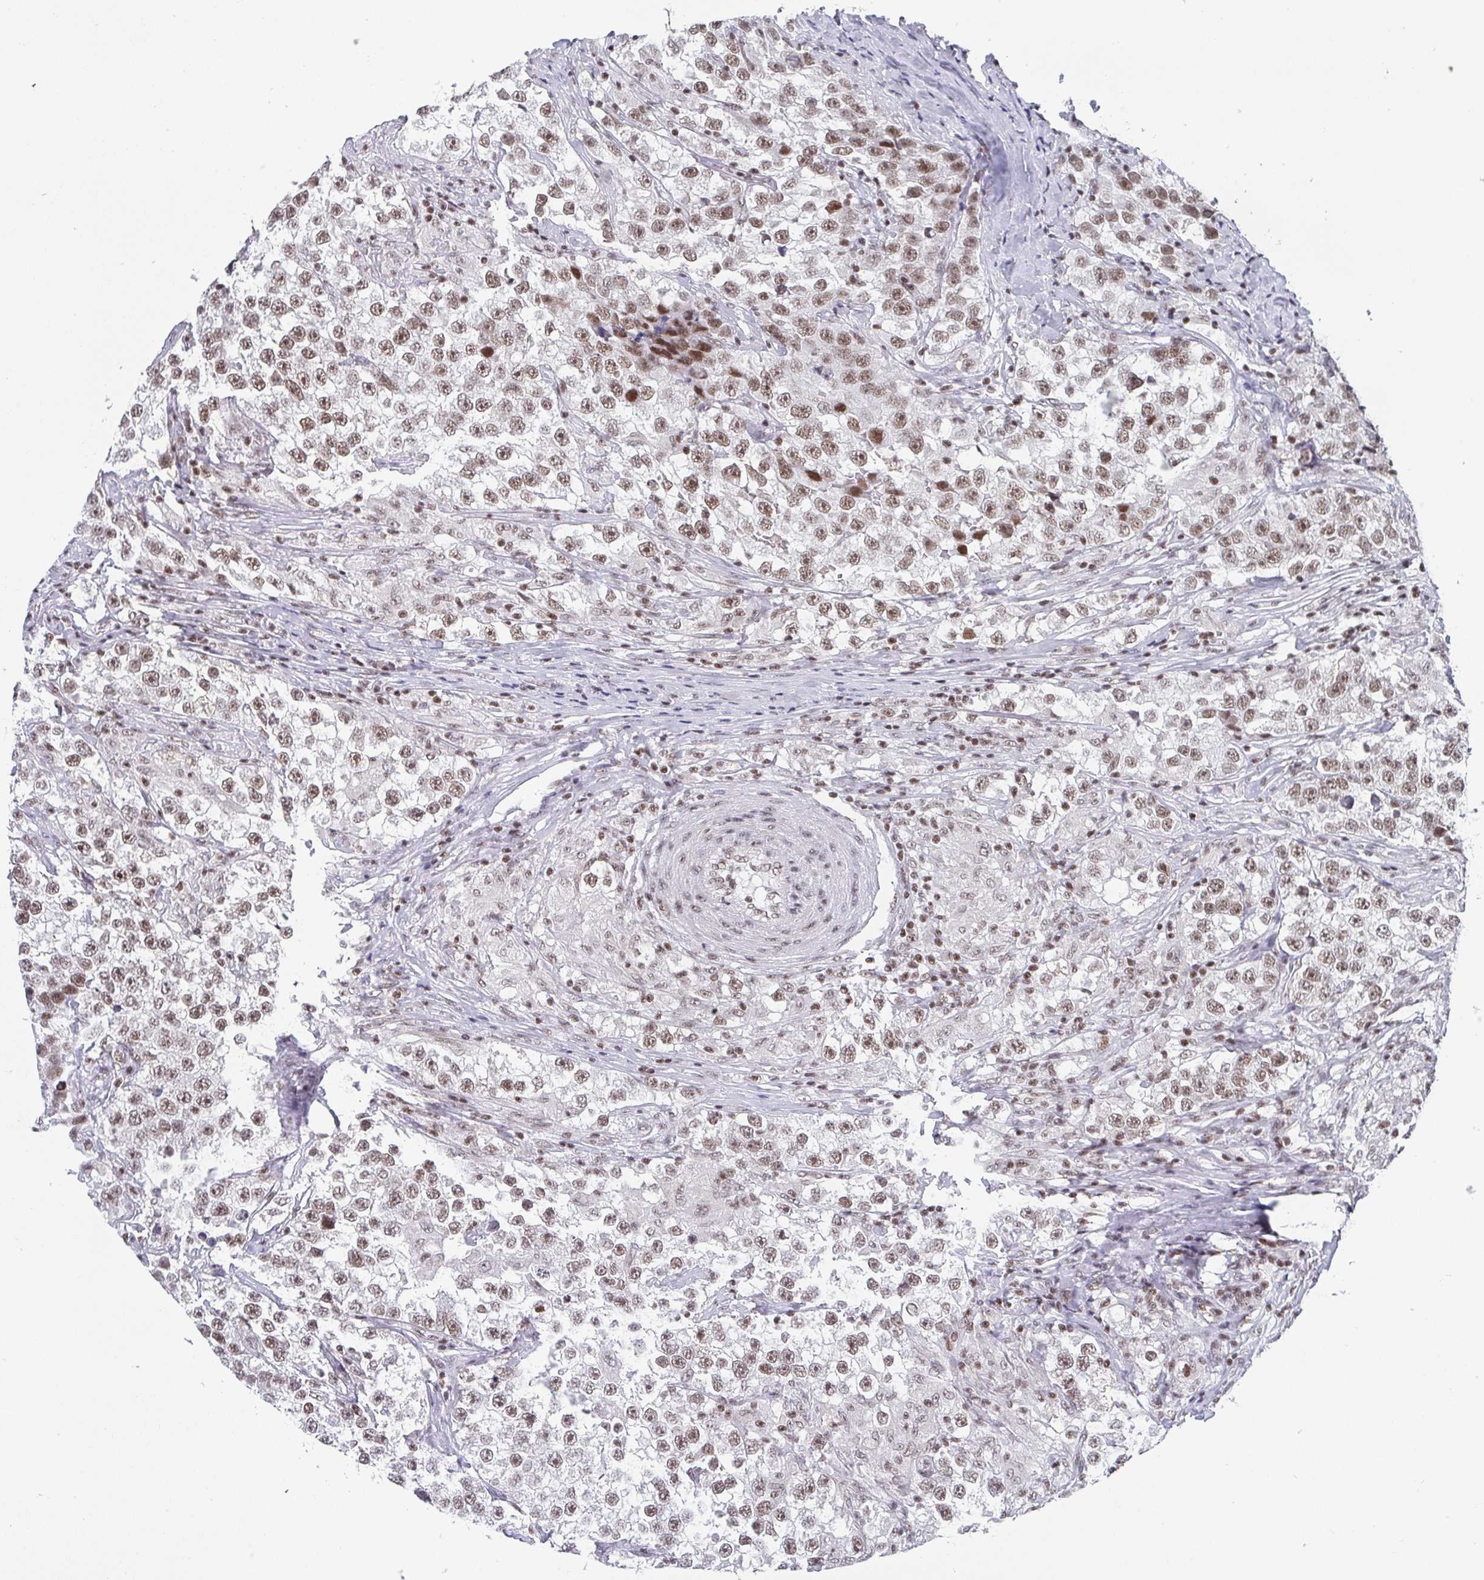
{"staining": {"intensity": "moderate", "quantity": ">75%", "location": "nuclear"}, "tissue": "testis cancer", "cell_type": "Tumor cells", "image_type": "cancer", "snomed": [{"axis": "morphology", "description": "Seminoma, NOS"}, {"axis": "topography", "description": "Testis"}], "caption": "Protein staining of testis seminoma tissue shows moderate nuclear positivity in about >75% of tumor cells.", "gene": "CTCF", "patient": {"sex": "male", "age": 46}}